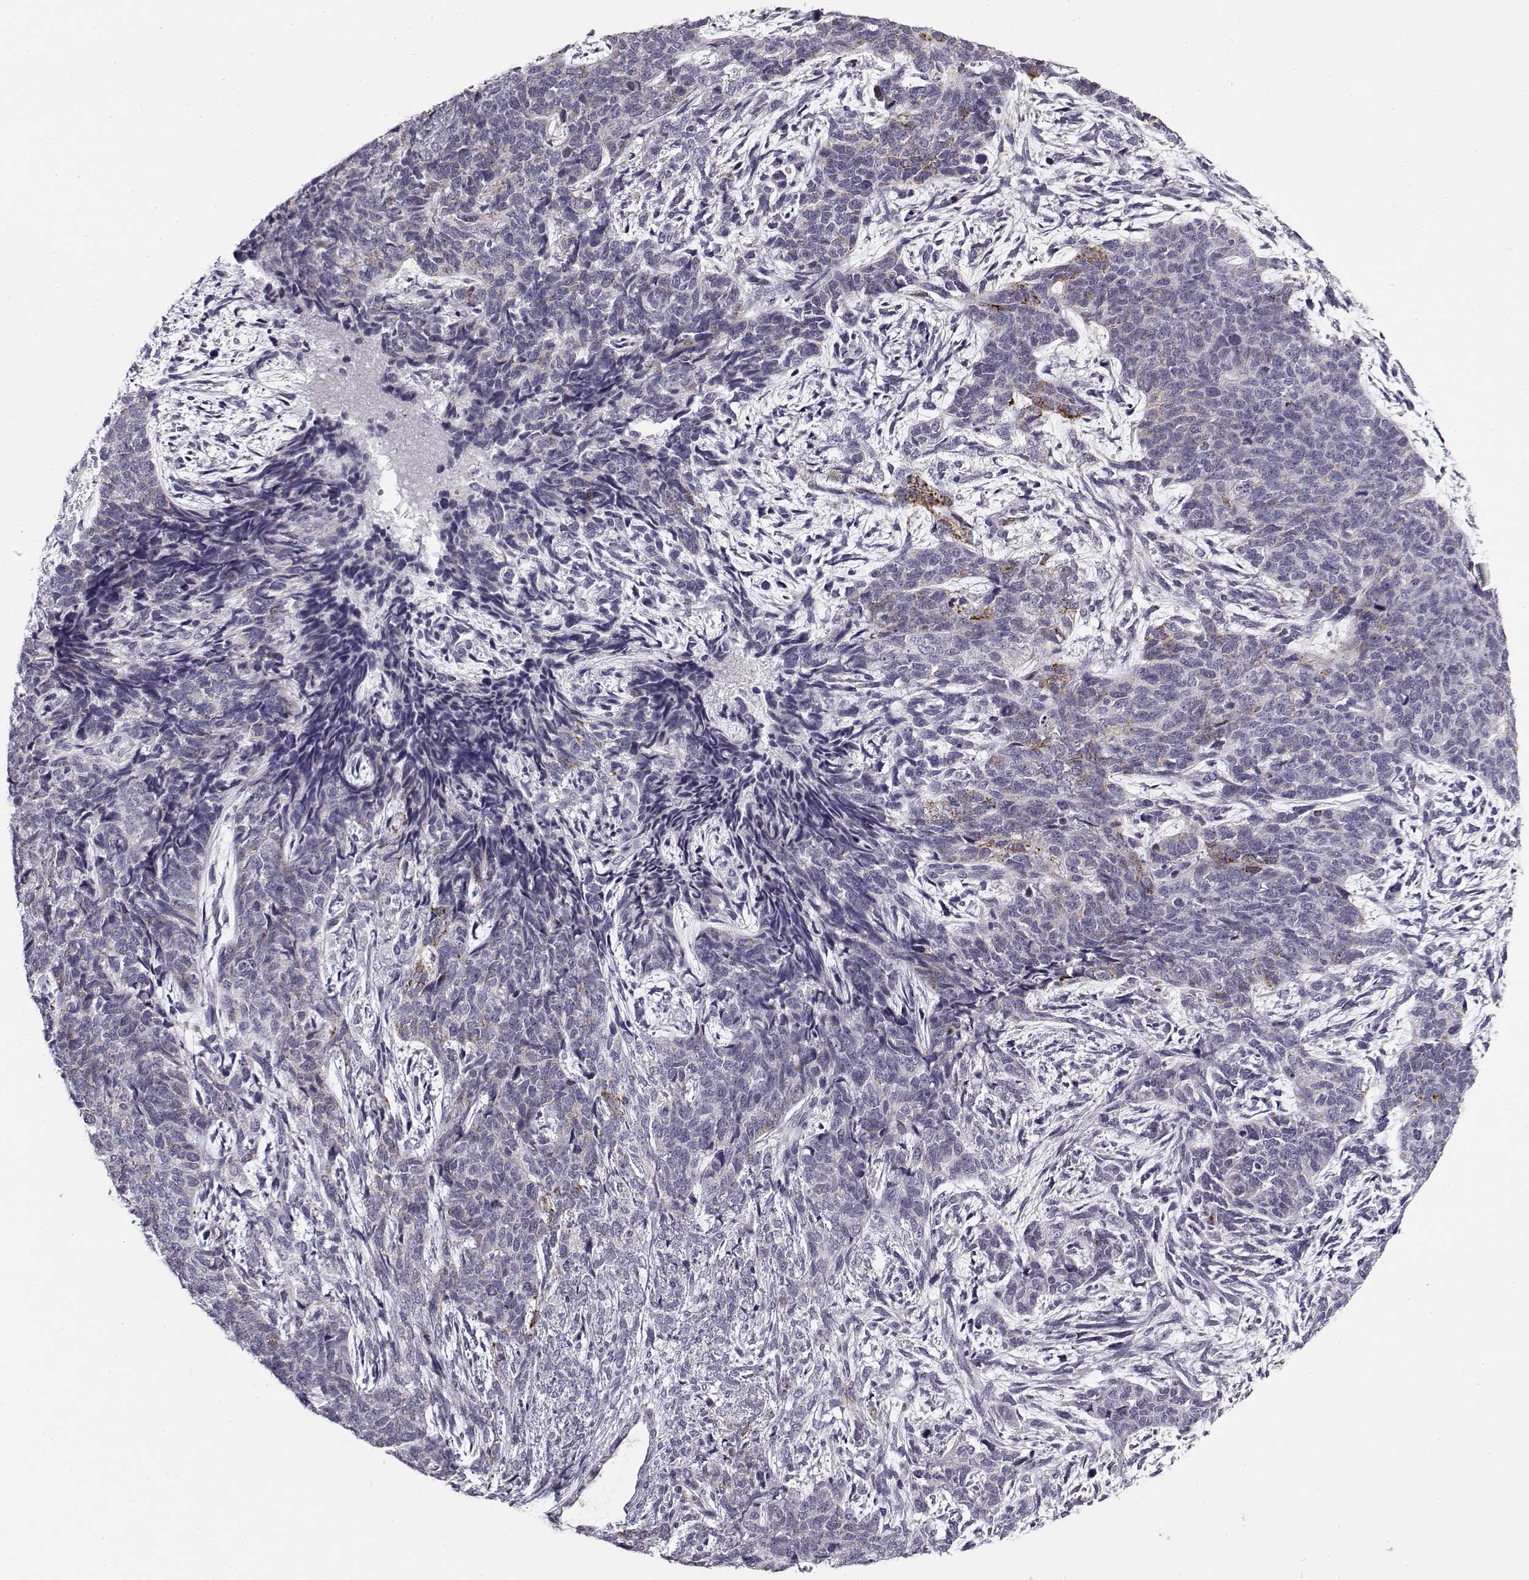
{"staining": {"intensity": "negative", "quantity": "none", "location": "none"}, "tissue": "cervical cancer", "cell_type": "Tumor cells", "image_type": "cancer", "snomed": [{"axis": "morphology", "description": "Squamous cell carcinoma, NOS"}, {"axis": "topography", "description": "Cervix"}], "caption": "High magnification brightfield microscopy of cervical cancer (squamous cell carcinoma) stained with DAB (3,3'-diaminobenzidine) (brown) and counterstained with hematoxylin (blue): tumor cells show no significant positivity.", "gene": "SNCA", "patient": {"sex": "female", "age": 63}}